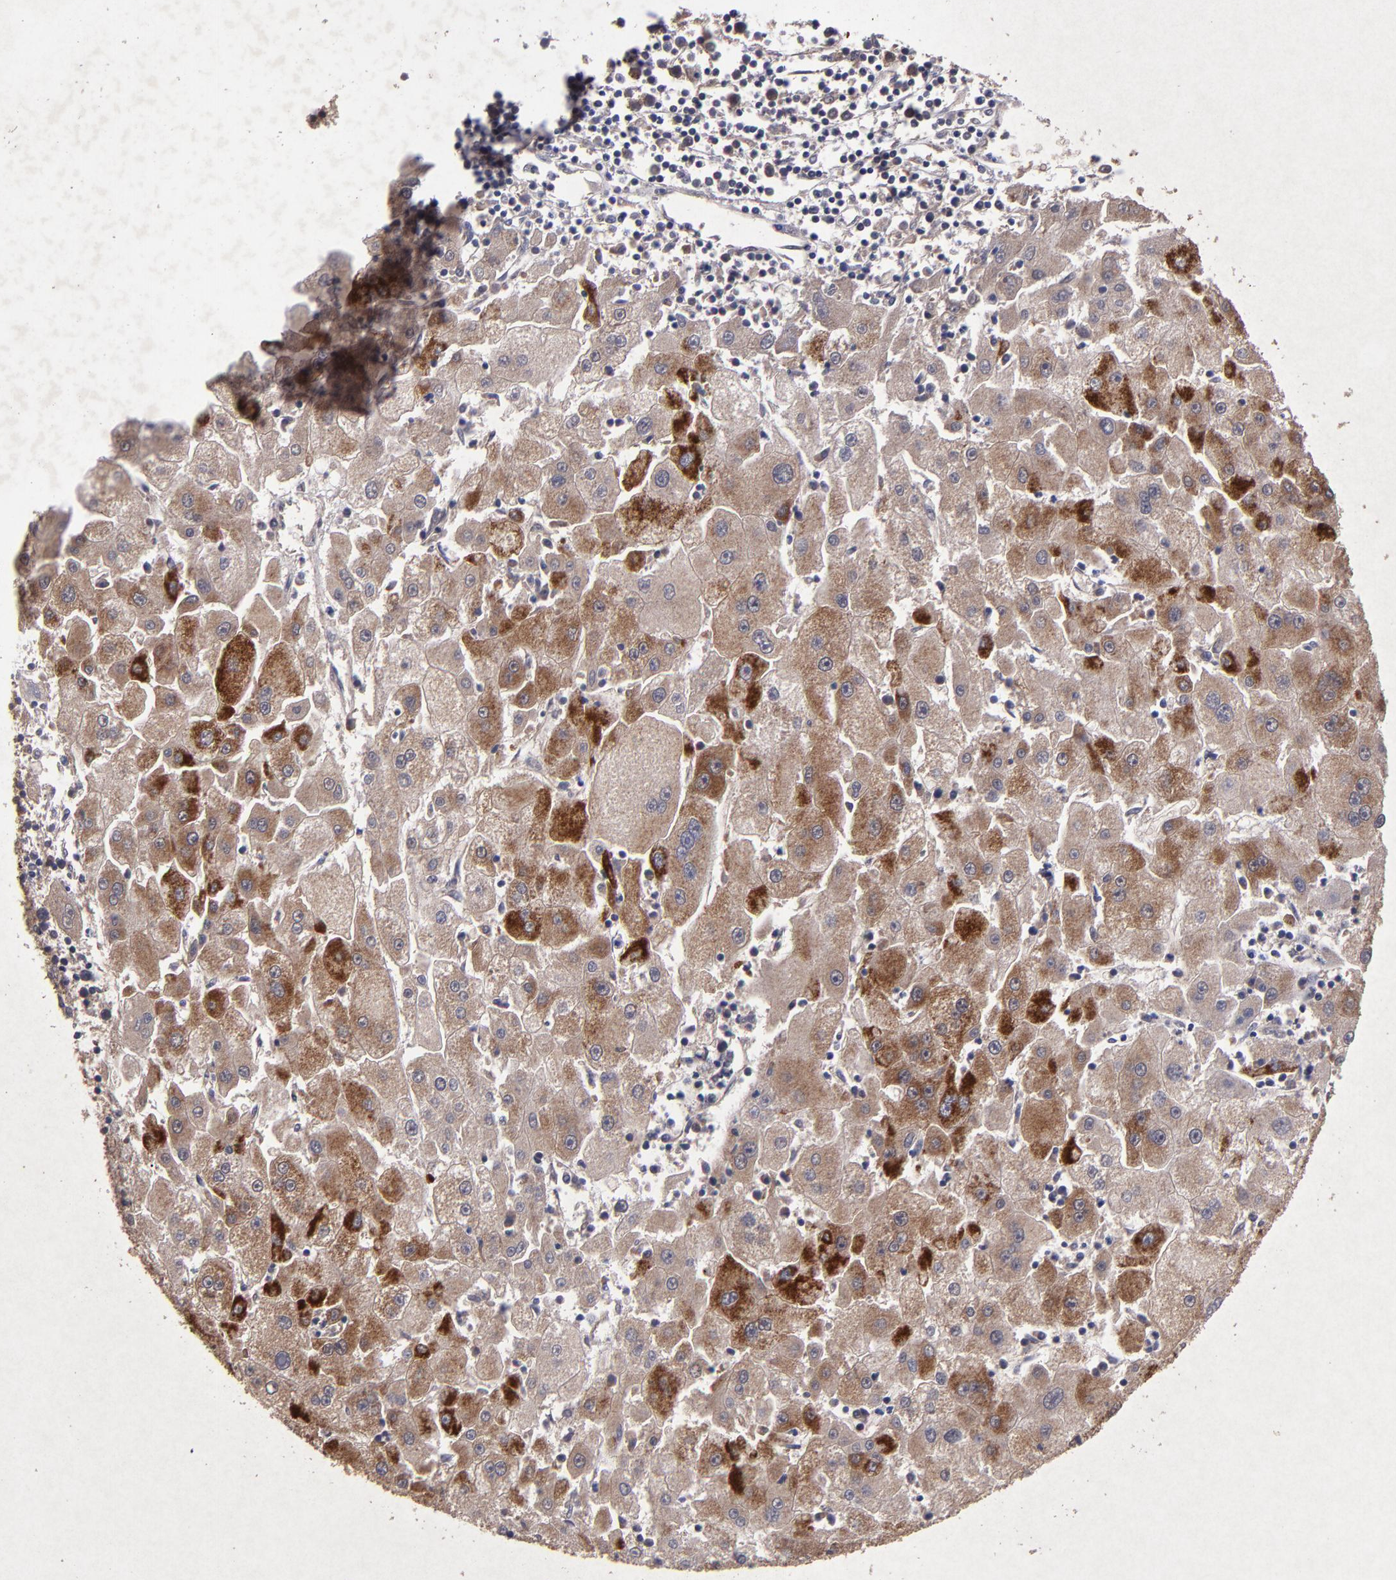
{"staining": {"intensity": "strong", "quantity": ">75%", "location": "cytoplasmic/membranous"}, "tissue": "liver cancer", "cell_type": "Tumor cells", "image_type": "cancer", "snomed": [{"axis": "morphology", "description": "Carcinoma, Hepatocellular, NOS"}, {"axis": "topography", "description": "Liver"}], "caption": "This is an image of immunohistochemistry (IHC) staining of liver cancer (hepatocellular carcinoma), which shows strong positivity in the cytoplasmic/membranous of tumor cells.", "gene": "TIMM9", "patient": {"sex": "male", "age": 72}}